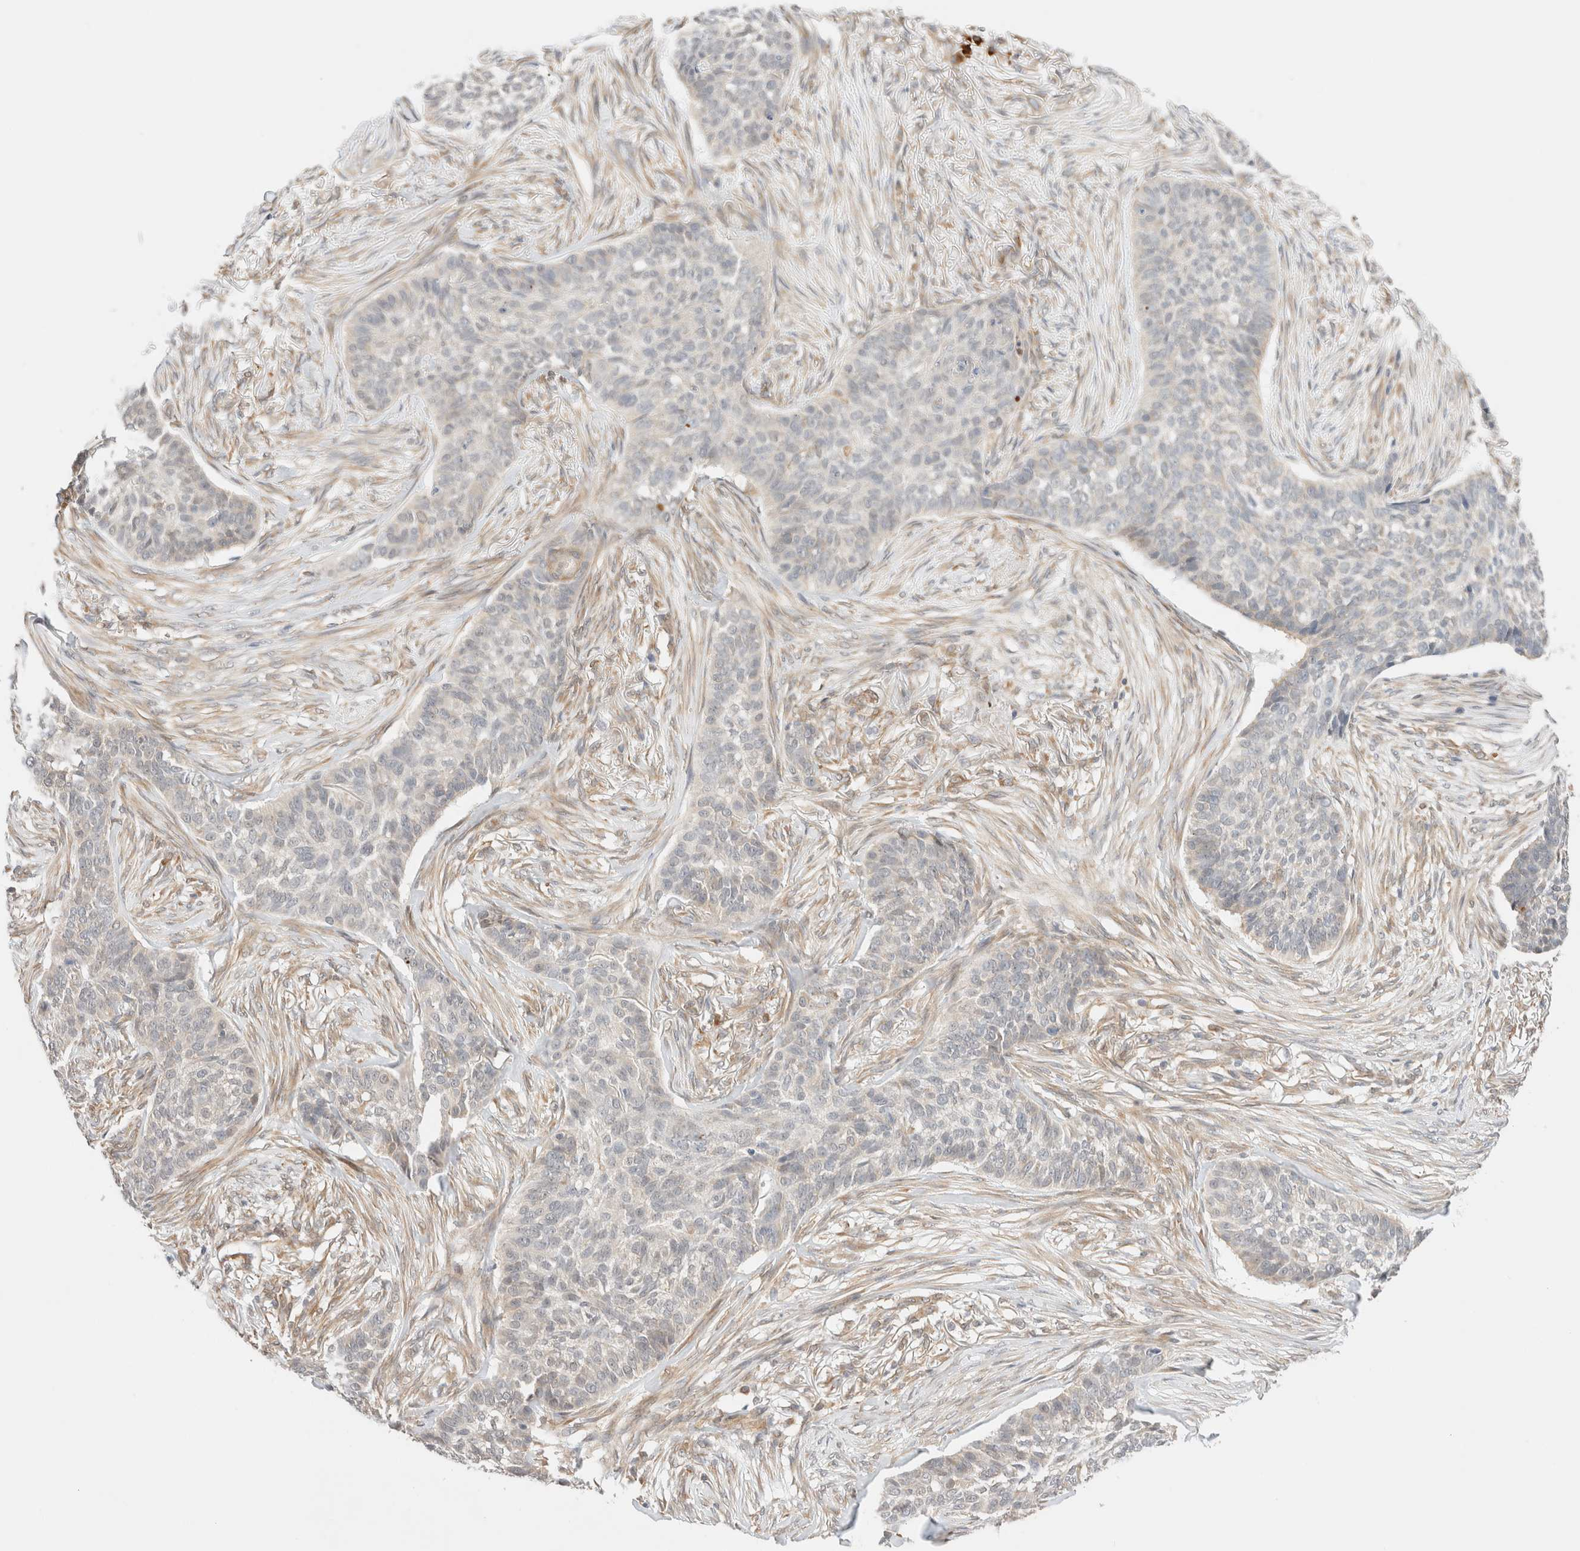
{"staining": {"intensity": "negative", "quantity": "none", "location": "none"}, "tissue": "skin cancer", "cell_type": "Tumor cells", "image_type": "cancer", "snomed": [{"axis": "morphology", "description": "Basal cell carcinoma"}, {"axis": "topography", "description": "Skin"}], "caption": "A micrograph of basal cell carcinoma (skin) stained for a protein demonstrates no brown staining in tumor cells. The staining is performed using DAB (3,3'-diaminobenzidine) brown chromogen with nuclei counter-stained in using hematoxylin.", "gene": "SYVN1", "patient": {"sex": "male", "age": 85}}